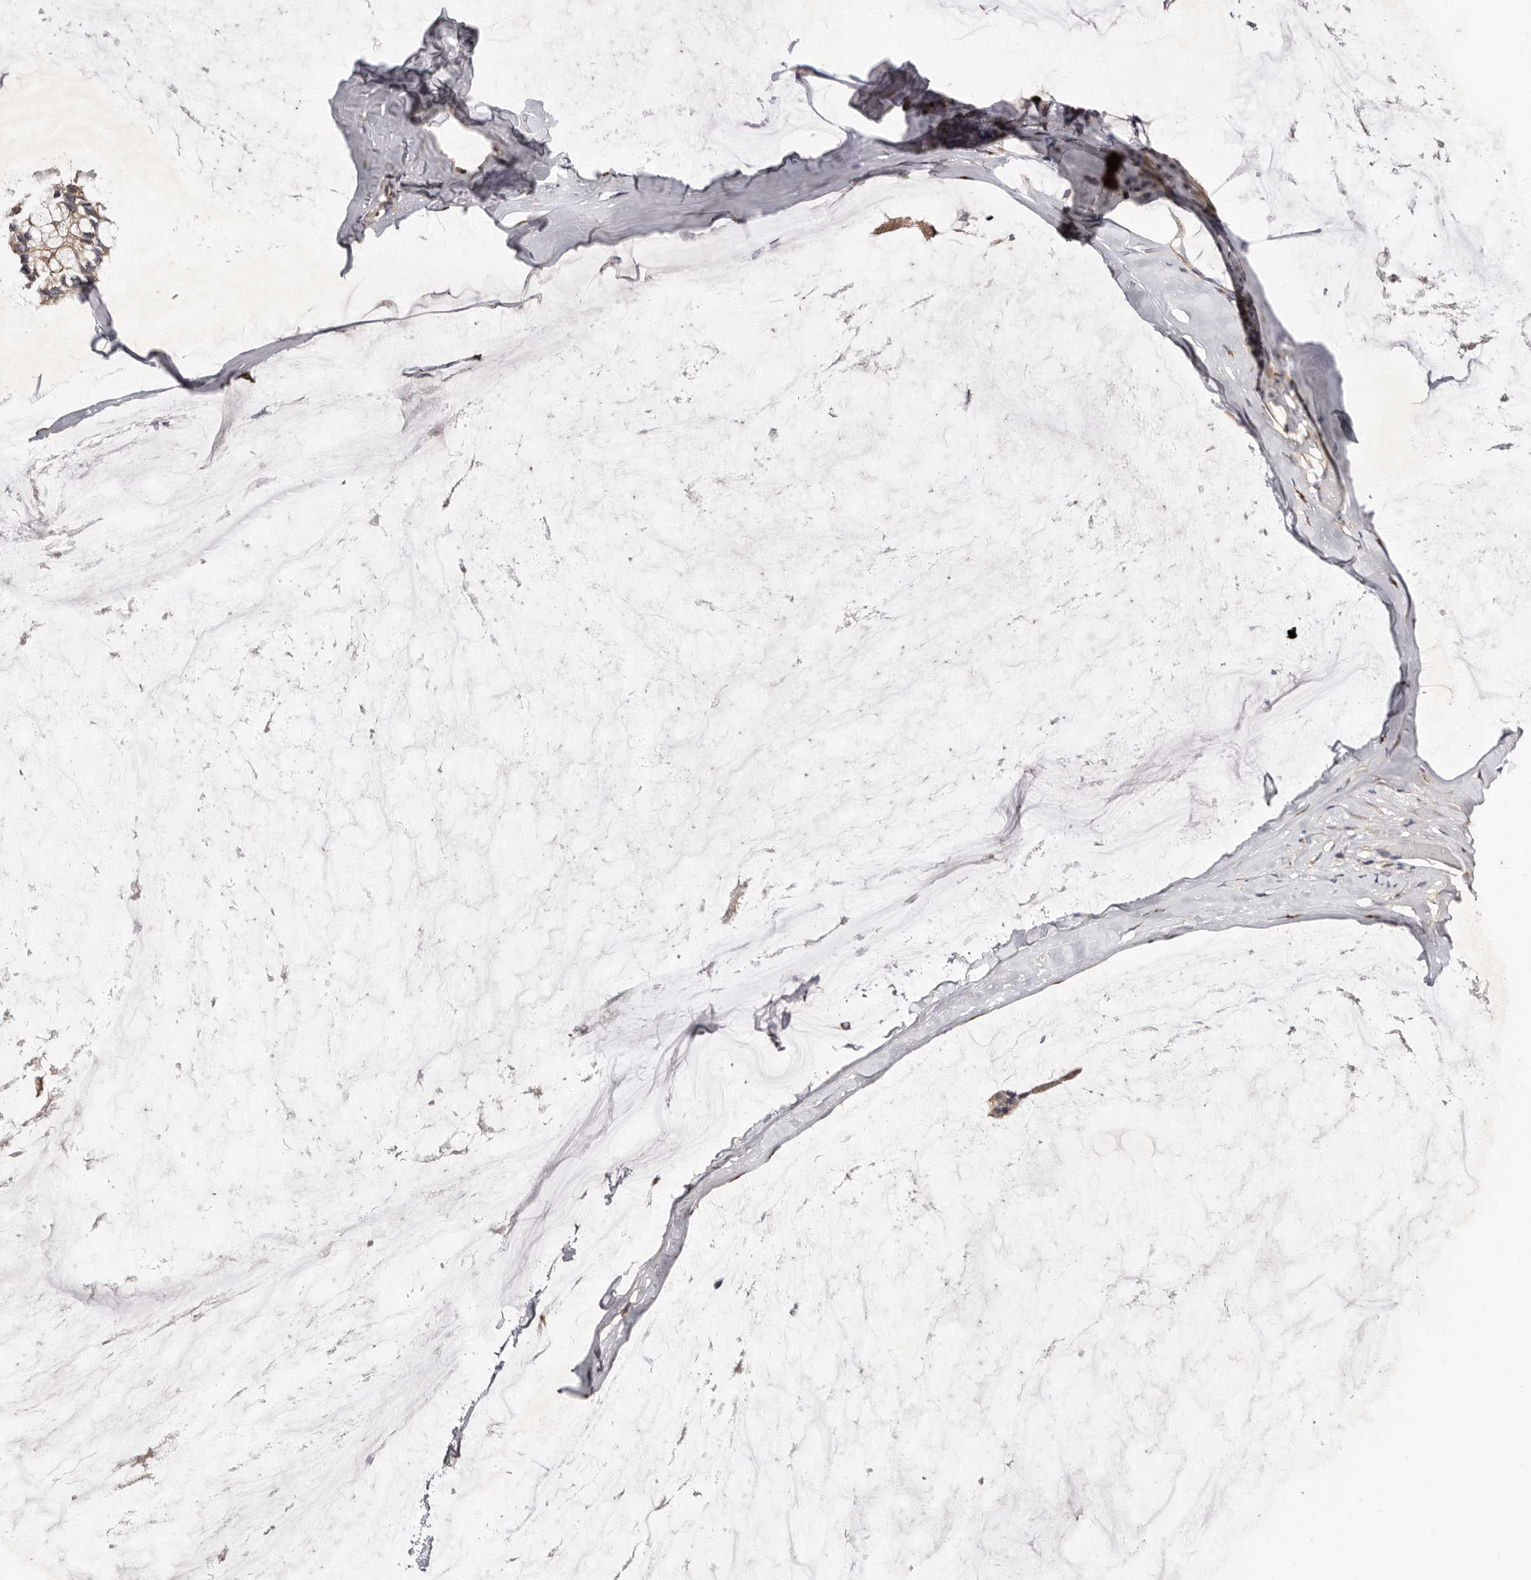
{"staining": {"intensity": "weak", "quantity": "25%-75%", "location": "cytoplasmic/membranous"}, "tissue": "ovarian cancer", "cell_type": "Tumor cells", "image_type": "cancer", "snomed": [{"axis": "morphology", "description": "Cystadenocarcinoma, mucinous, NOS"}, {"axis": "topography", "description": "Ovary"}], "caption": "This is a histology image of immunohistochemistry staining of ovarian cancer, which shows weak positivity in the cytoplasmic/membranous of tumor cells.", "gene": "DACT2", "patient": {"sex": "female", "age": 39}}